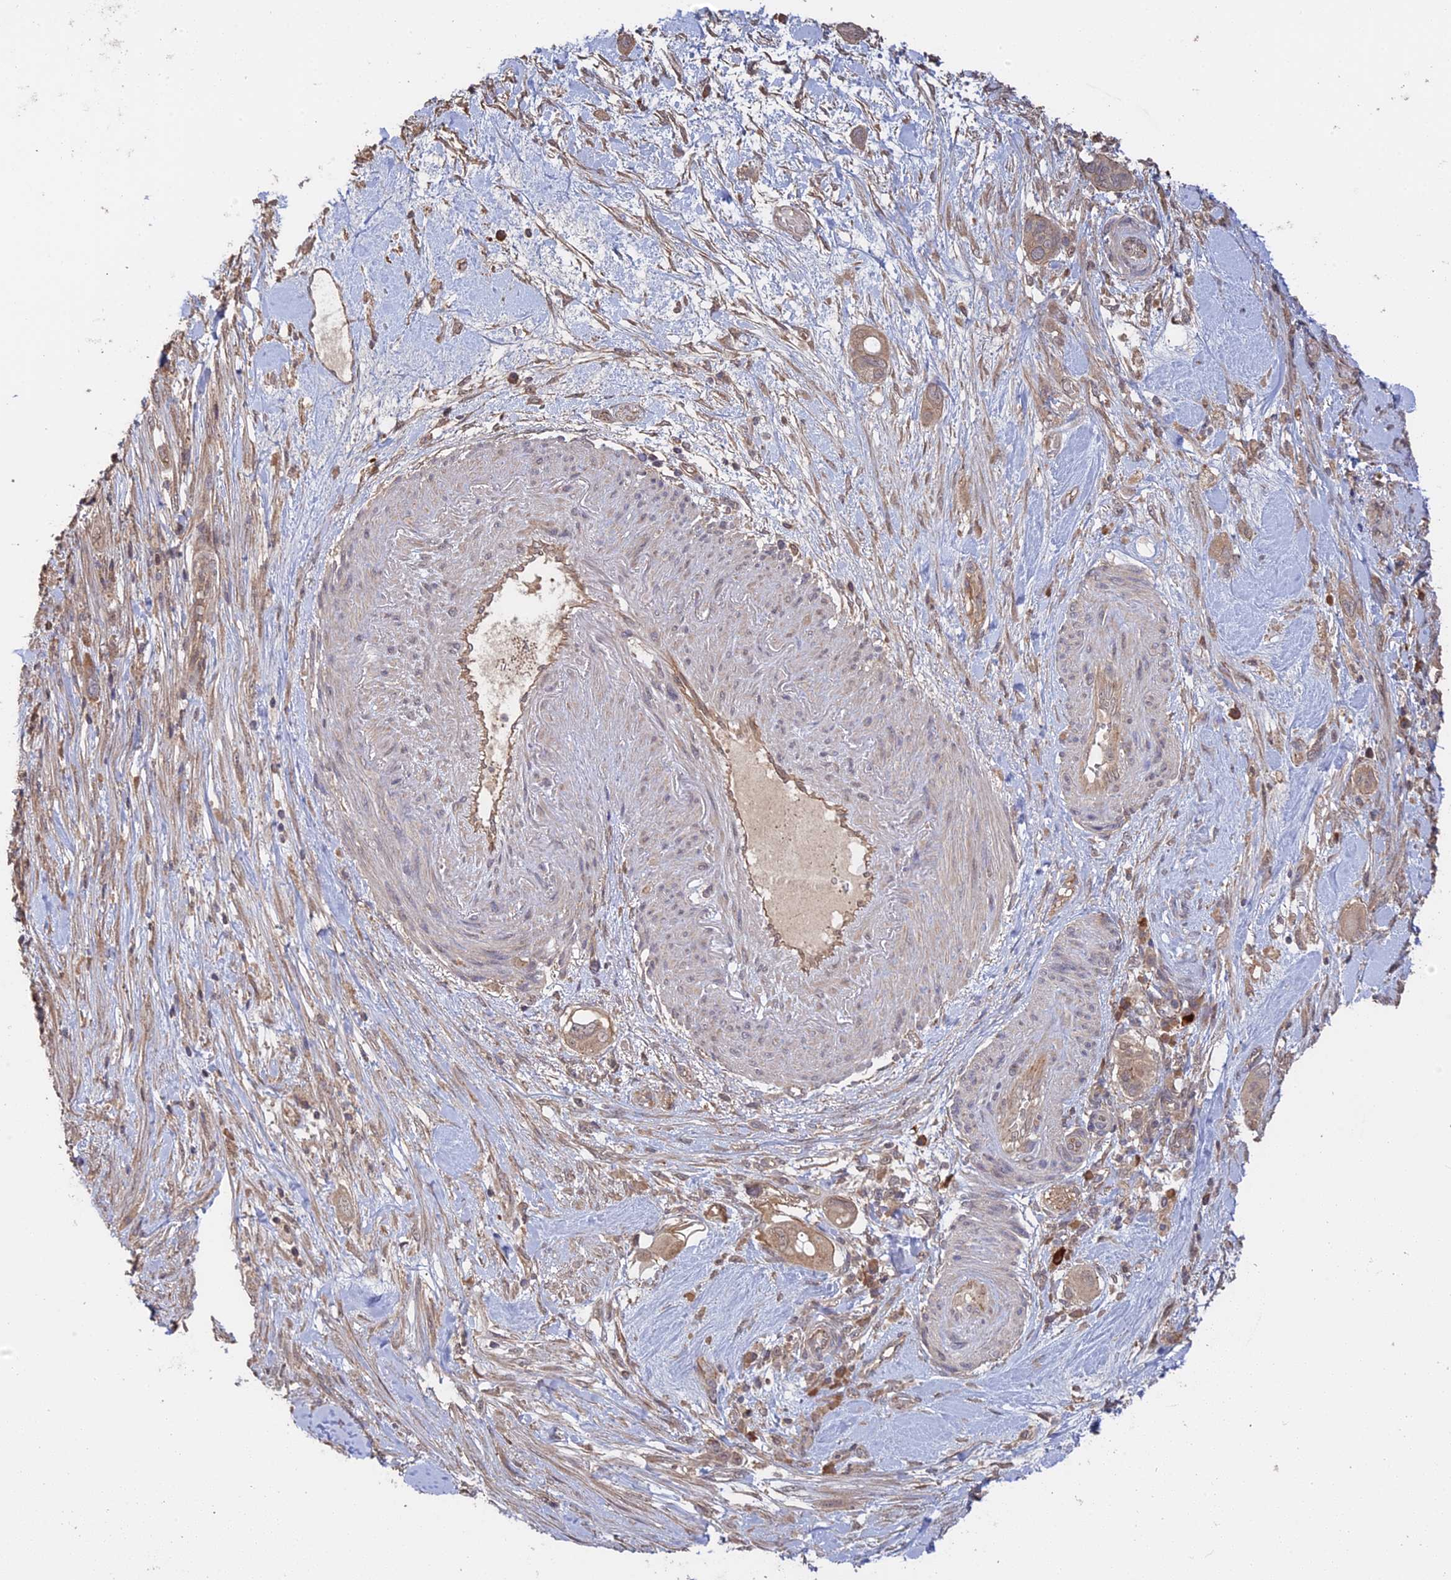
{"staining": {"intensity": "weak", "quantity": ">75%", "location": "cytoplasmic/membranous"}, "tissue": "pancreatic cancer", "cell_type": "Tumor cells", "image_type": "cancer", "snomed": [{"axis": "morphology", "description": "Adenocarcinoma, NOS"}, {"axis": "topography", "description": "Pancreas"}], "caption": "Protein staining by immunohistochemistry (IHC) shows weak cytoplasmic/membranous expression in about >75% of tumor cells in adenocarcinoma (pancreatic). The protein of interest is stained brown, and the nuclei are stained in blue (DAB (3,3'-diaminobenzidine) IHC with brightfield microscopy, high magnification).", "gene": "ARHGAP40", "patient": {"sex": "male", "age": 68}}